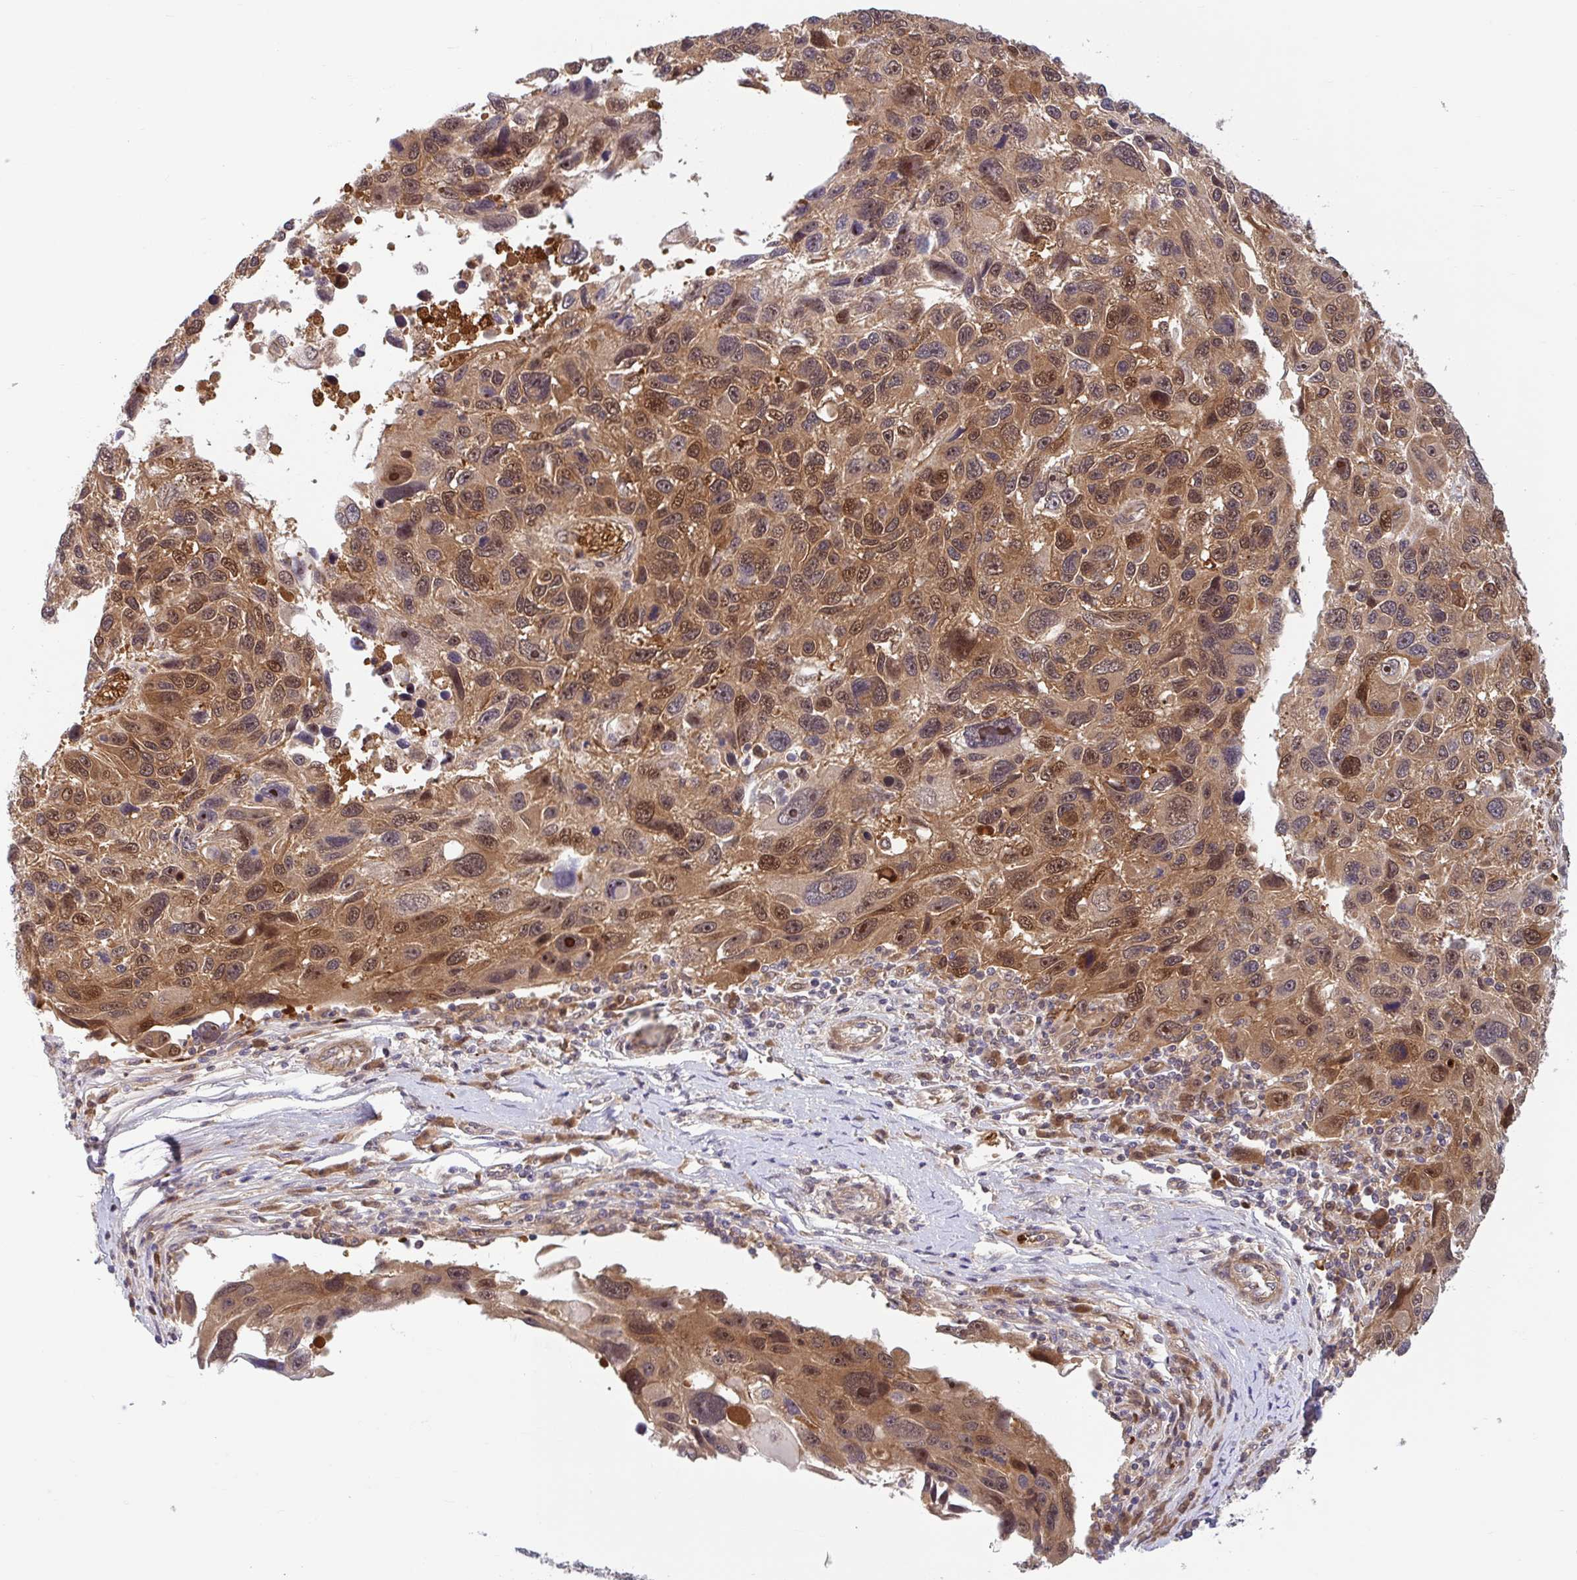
{"staining": {"intensity": "moderate", "quantity": ">75%", "location": "cytoplasmic/membranous,nuclear"}, "tissue": "melanoma", "cell_type": "Tumor cells", "image_type": "cancer", "snomed": [{"axis": "morphology", "description": "Malignant melanoma, NOS"}, {"axis": "topography", "description": "Skin"}], "caption": "Immunohistochemistry of malignant melanoma reveals medium levels of moderate cytoplasmic/membranous and nuclear positivity in about >75% of tumor cells. (DAB IHC with brightfield microscopy, high magnification).", "gene": "HMBS", "patient": {"sex": "male", "age": 53}}